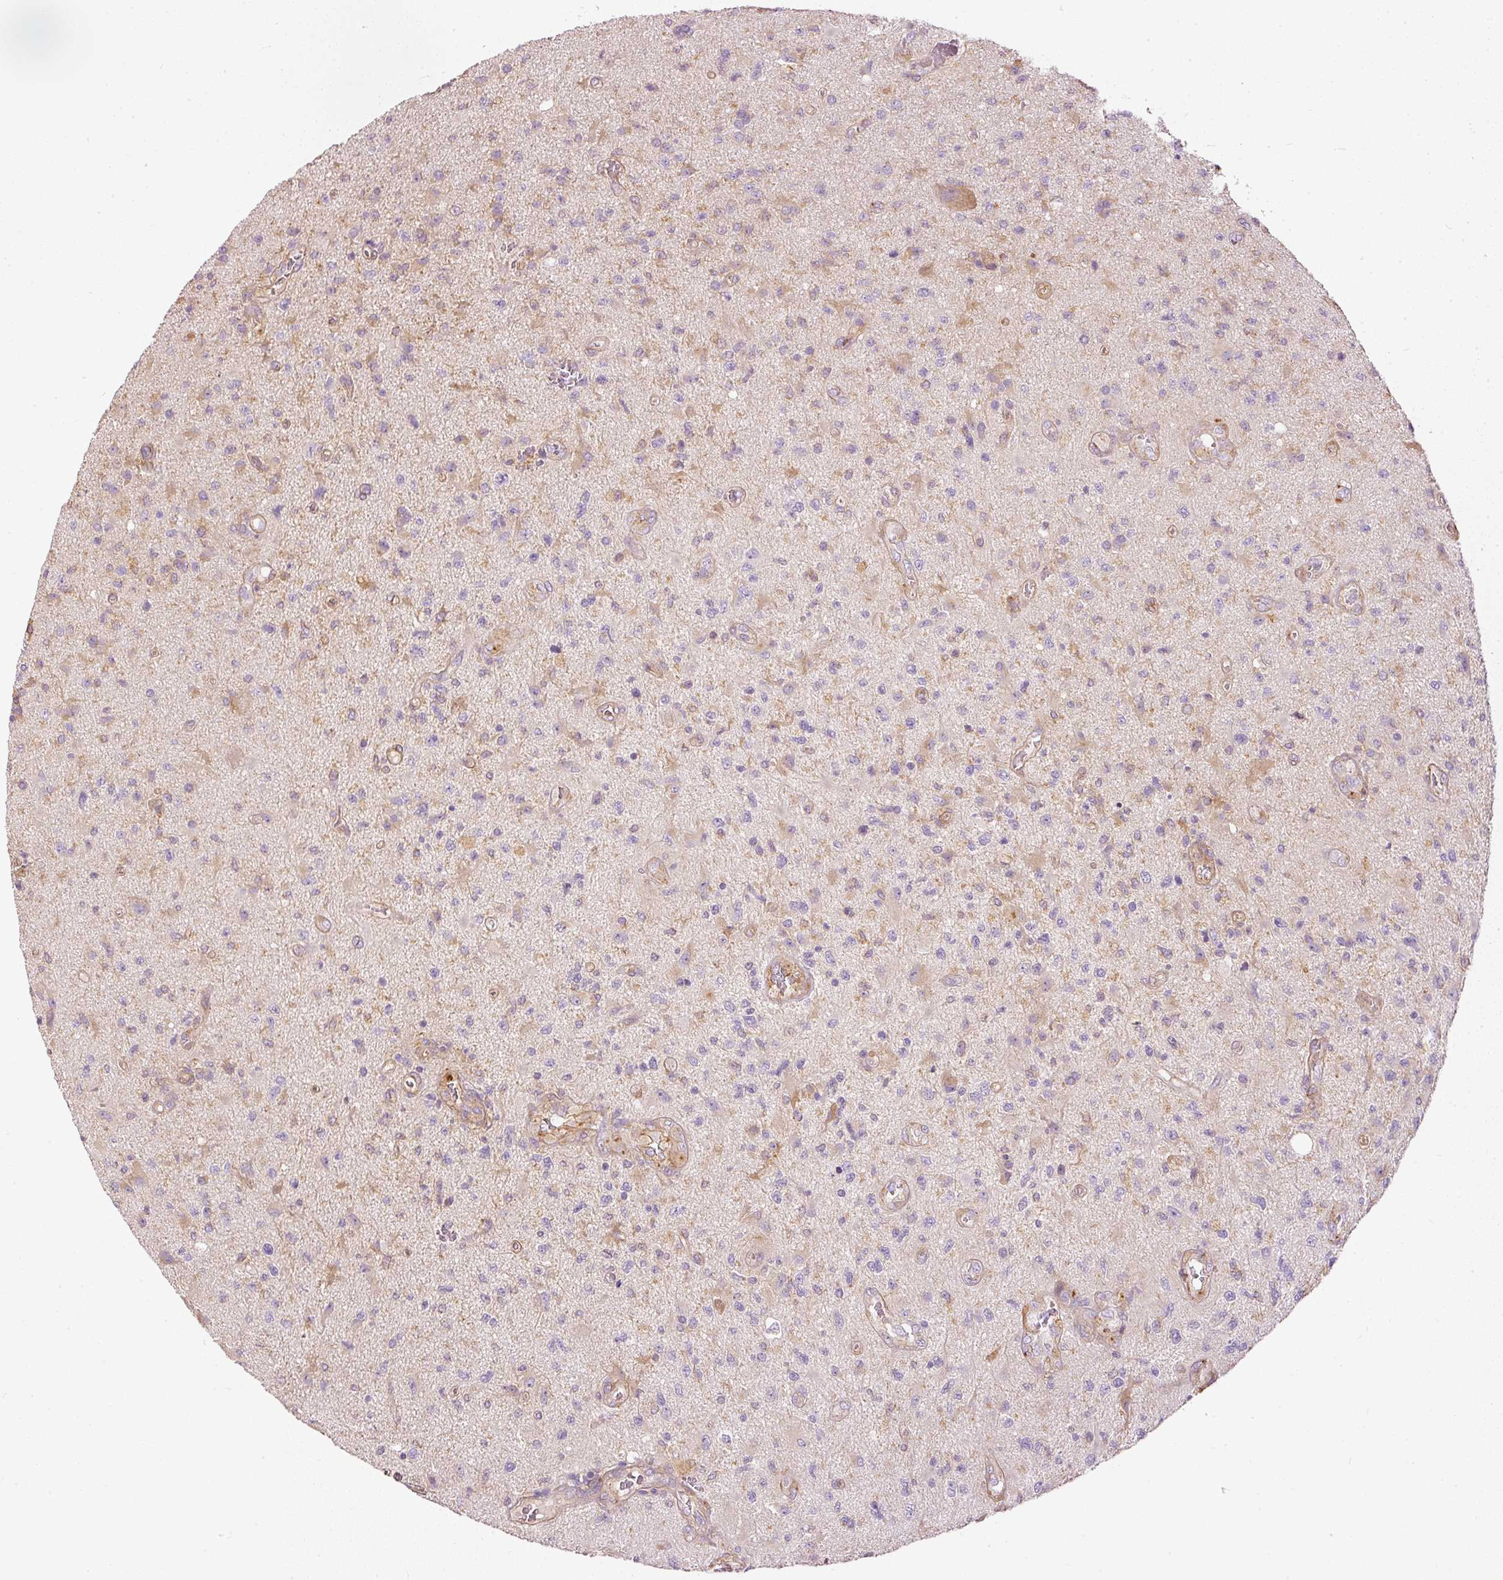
{"staining": {"intensity": "negative", "quantity": "none", "location": "none"}, "tissue": "glioma", "cell_type": "Tumor cells", "image_type": "cancer", "snomed": [{"axis": "morphology", "description": "Glioma, malignant, High grade"}, {"axis": "topography", "description": "Brain"}], "caption": "Malignant high-grade glioma was stained to show a protein in brown. There is no significant staining in tumor cells.", "gene": "PAQR9", "patient": {"sex": "male", "age": 67}}